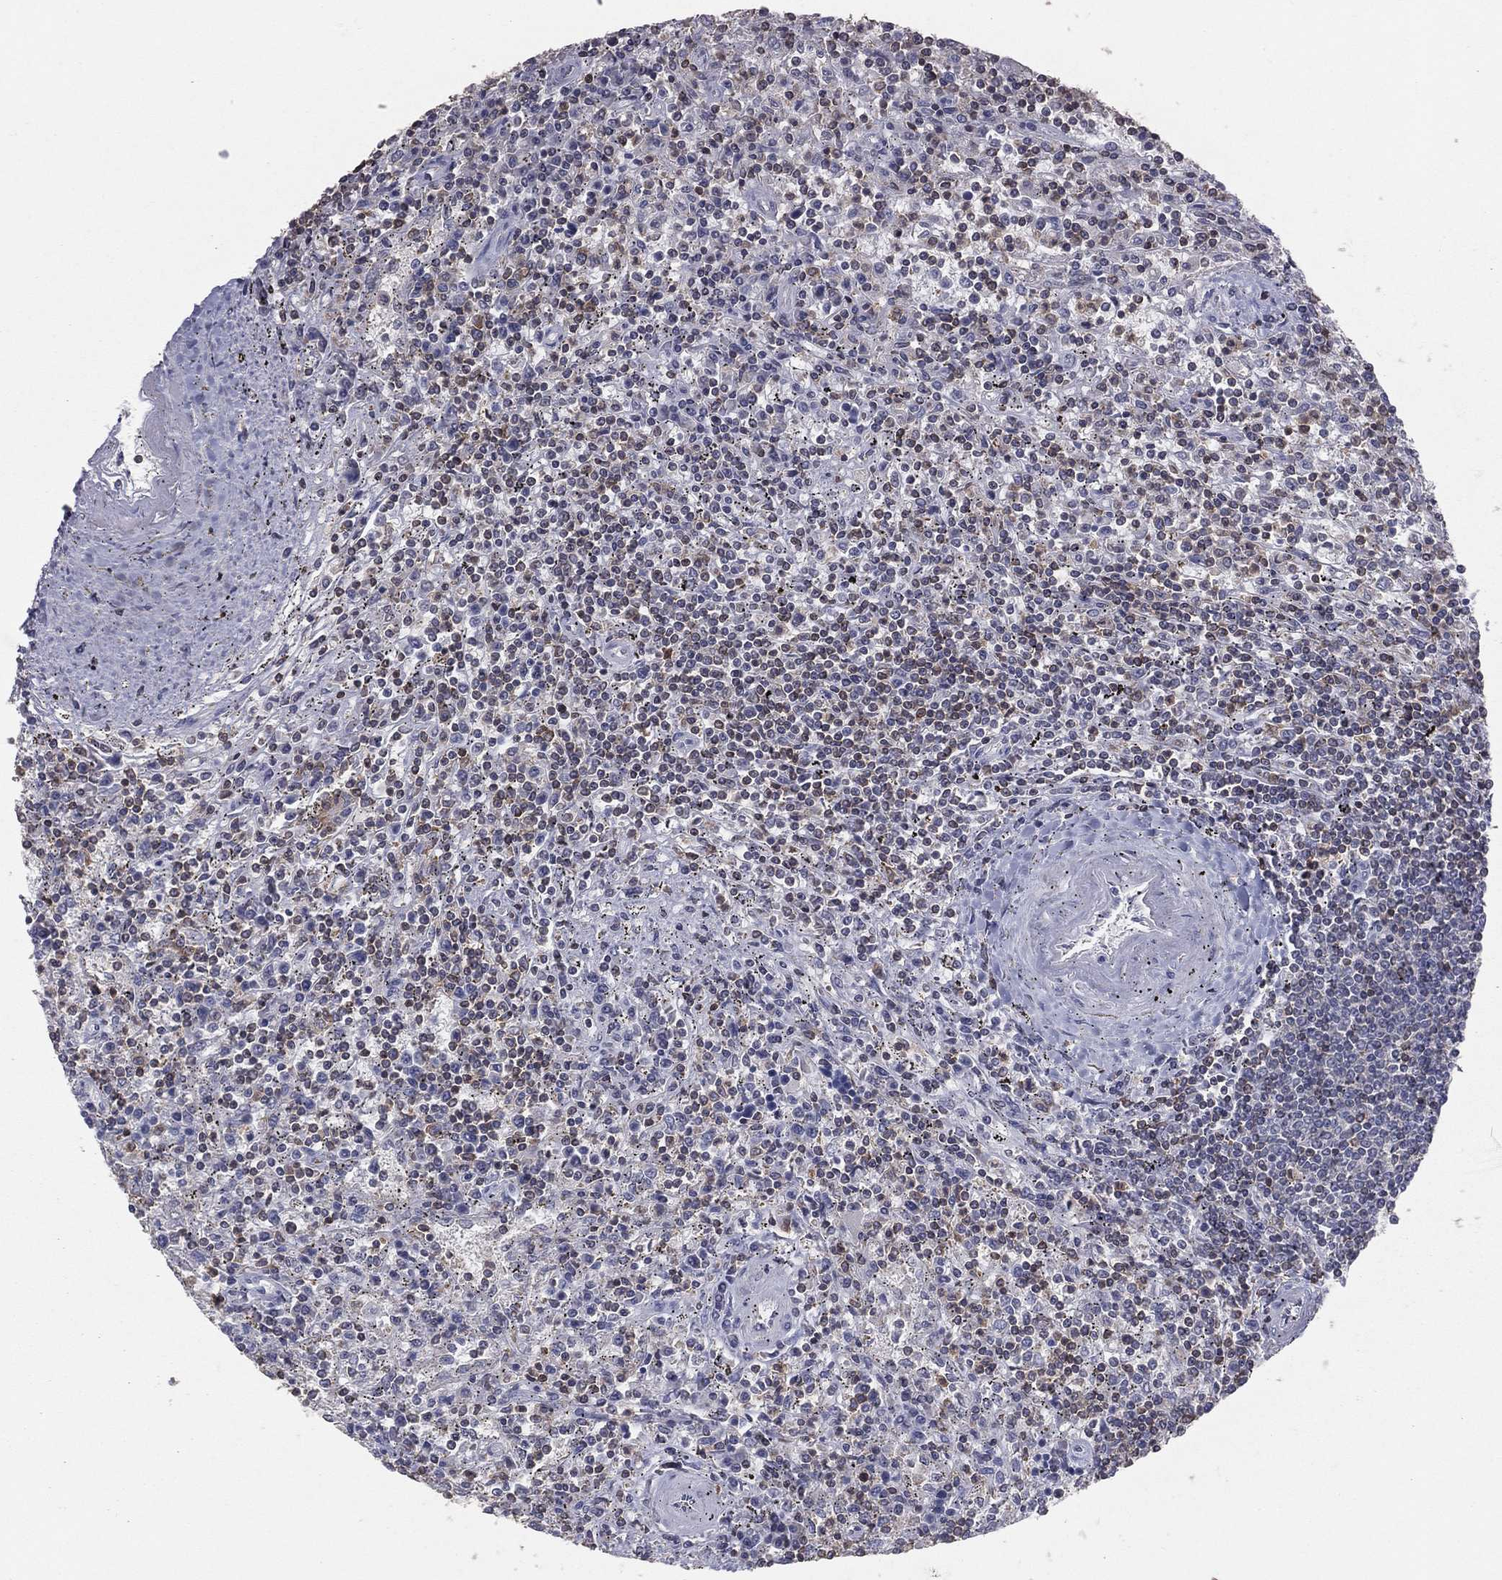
{"staining": {"intensity": "negative", "quantity": "none", "location": "none"}, "tissue": "lymphoma", "cell_type": "Tumor cells", "image_type": "cancer", "snomed": [{"axis": "morphology", "description": "Malignant lymphoma, non-Hodgkin's type, Low grade"}, {"axis": "topography", "description": "Spleen"}], "caption": "Photomicrograph shows no significant protein expression in tumor cells of low-grade malignant lymphoma, non-Hodgkin's type. The staining is performed using DAB (3,3'-diaminobenzidine) brown chromogen with nuclei counter-stained in using hematoxylin.", "gene": "PSTPIP1", "patient": {"sex": "male", "age": 62}}